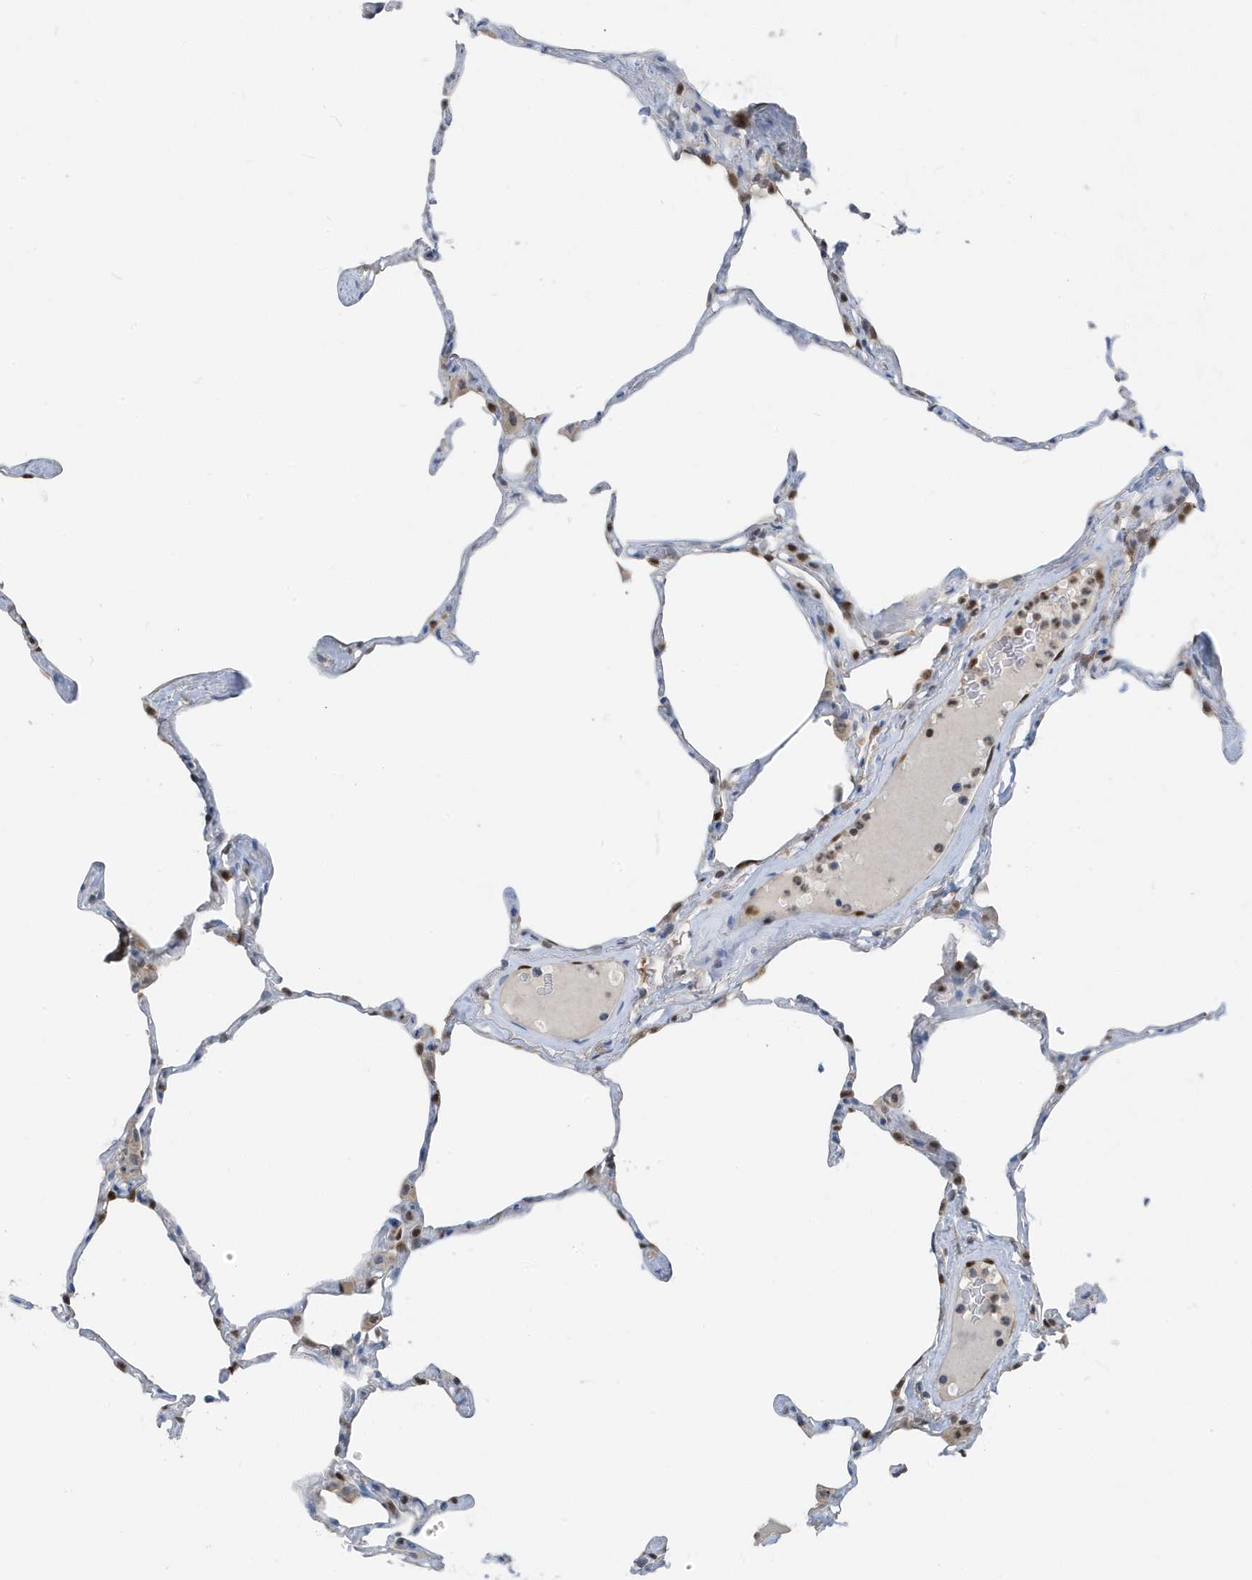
{"staining": {"intensity": "moderate", "quantity": "<25%", "location": "nuclear"}, "tissue": "lung", "cell_type": "Alveolar cells", "image_type": "normal", "snomed": [{"axis": "morphology", "description": "Normal tissue, NOS"}, {"axis": "topography", "description": "Lung"}], "caption": "Immunohistochemistry (IHC) of normal human lung exhibits low levels of moderate nuclear expression in approximately <25% of alveolar cells.", "gene": "NCOA7", "patient": {"sex": "male", "age": 65}}